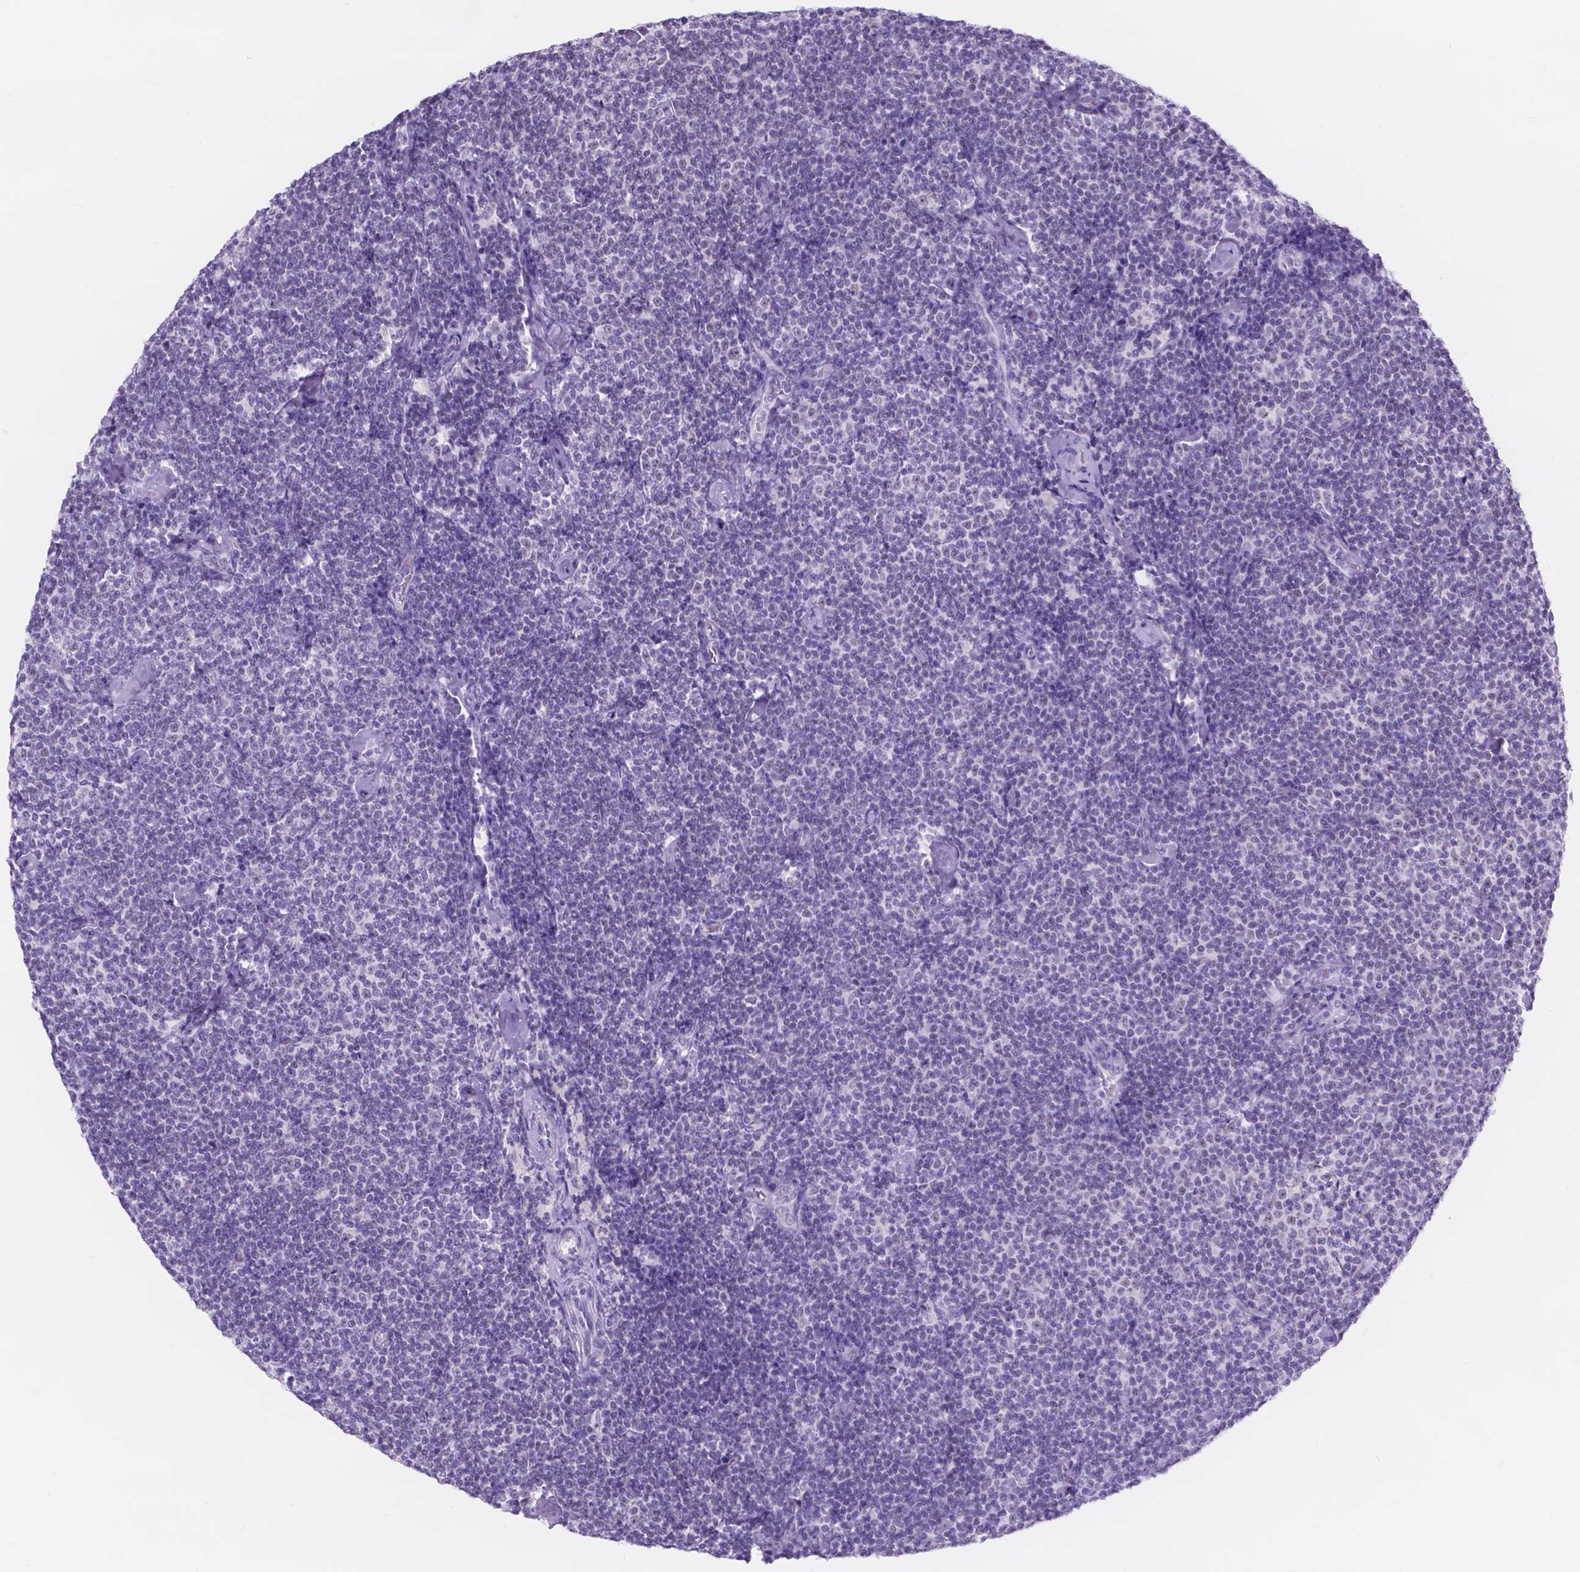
{"staining": {"intensity": "negative", "quantity": "none", "location": "none"}, "tissue": "lymphoma", "cell_type": "Tumor cells", "image_type": "cancer", "snomed": [{"axis": "morphology", "description": "Malignant lymphoma, non-Hodgkin's type, Low grade"}, {"axis": "topography", "description": "Lymph node"}], "caption": "An image of low-grade malignant lymphoma, non-Hodgkin's type stained for a protein exhibits no brown staining in tumor cells. (Stains: DAB immunohistochemistry (IHC) with hematoxylin counter stain, Microscopy: brightfield microscopy at high magnification).", "gene": "DCC", "patient": {"sex": "male", "age": 81}}